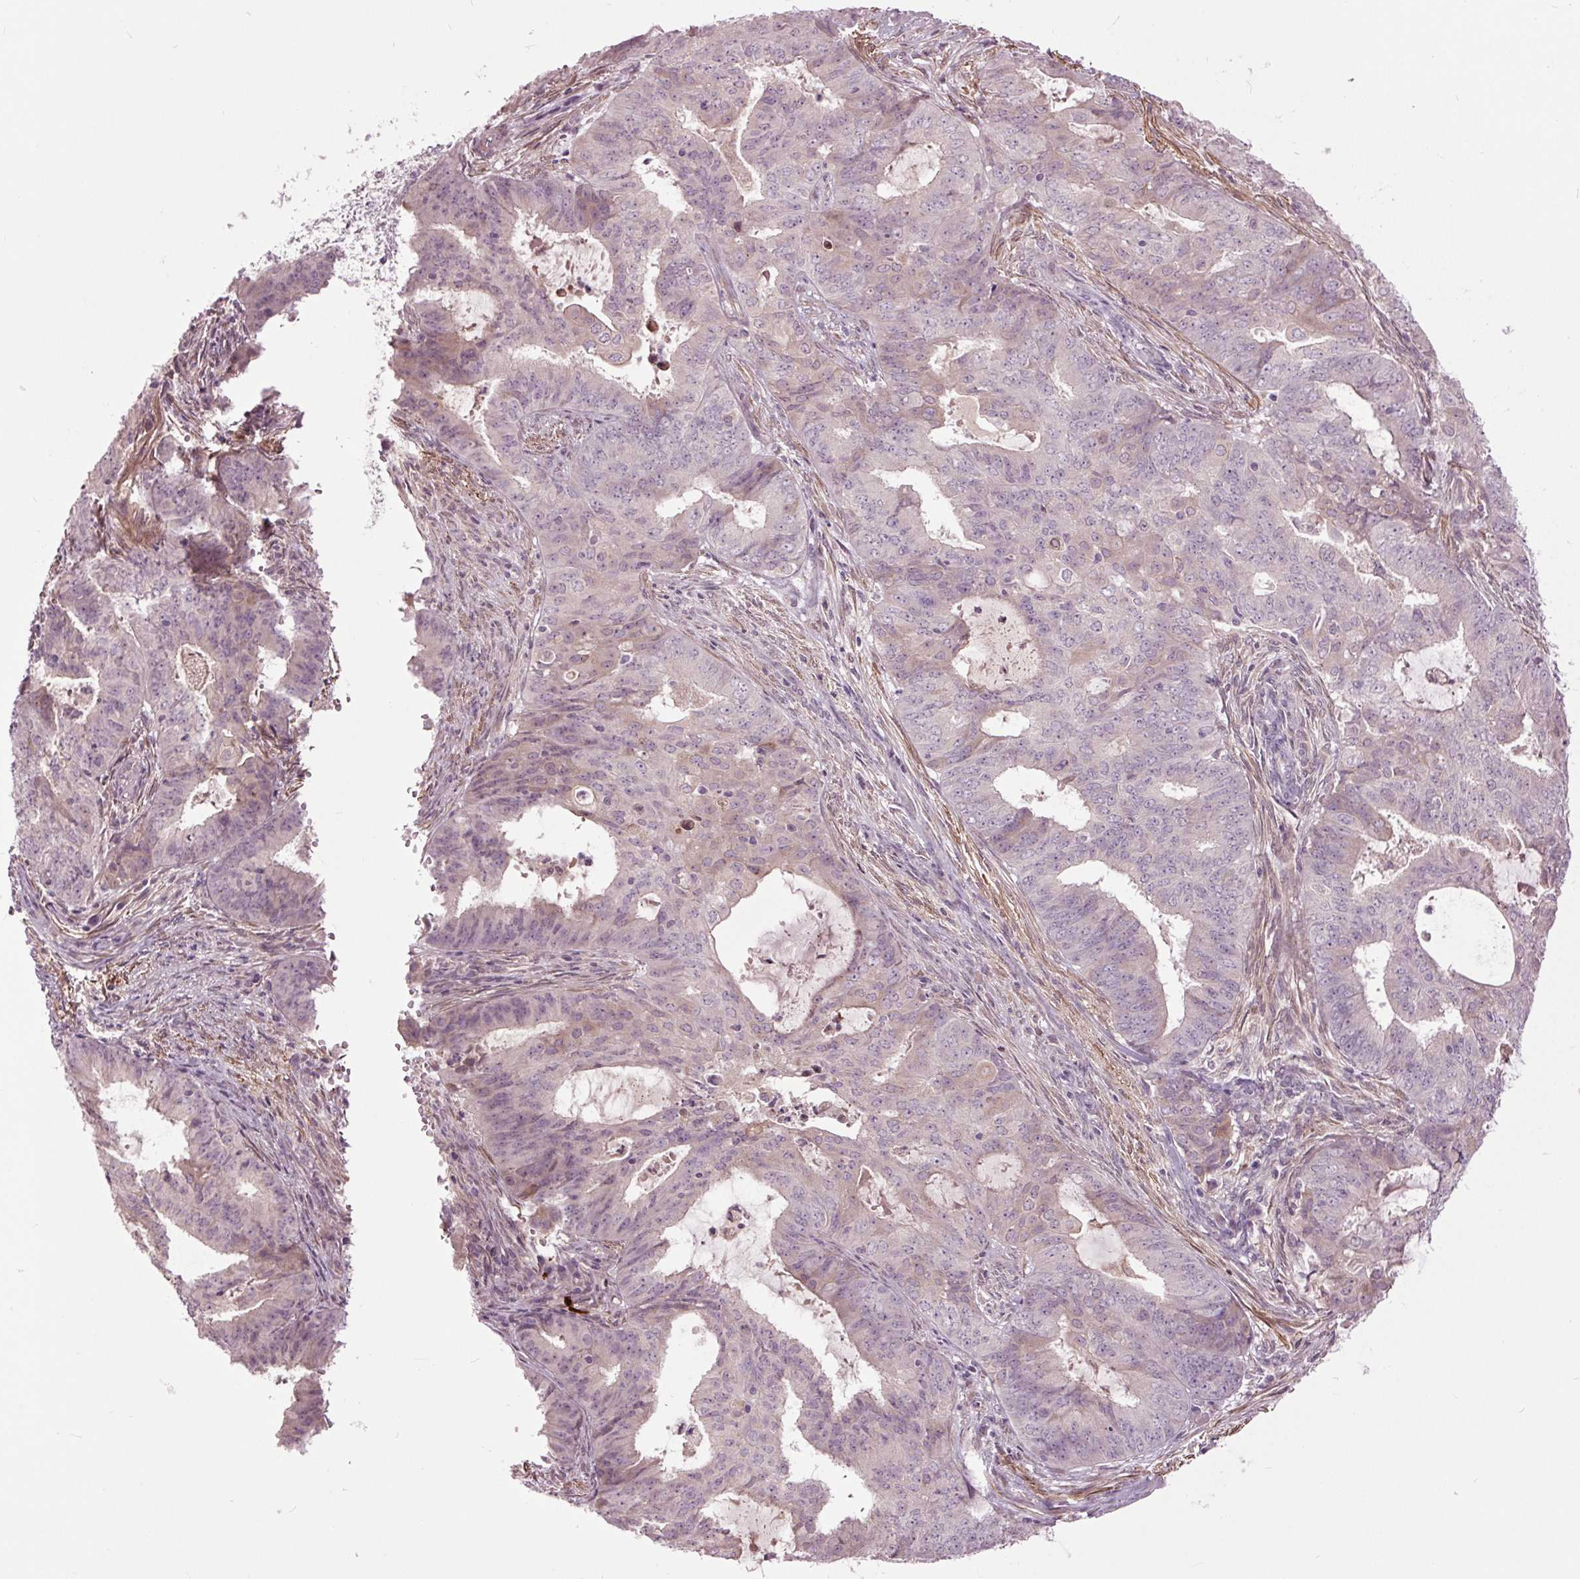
{"staining": {"intensity": "negative", "quantity": "none", "location": "none"}, "tissue": "endometrial cancer", "cell_type": "Tumor cells", "image_type": "cancer", "snomed": [{"axis": "morphology", "description": "Adenocarcinoma, NOS"}, {"axis": "topography", "description": "Endometrium"}], "caption": "DAB immunohistochemical staining of human adenocarcinoma (endometrial) displays no significant expression in tumor cells.", "gene": "HAUS5", "patient": {"sex": "female", "age": 62}}